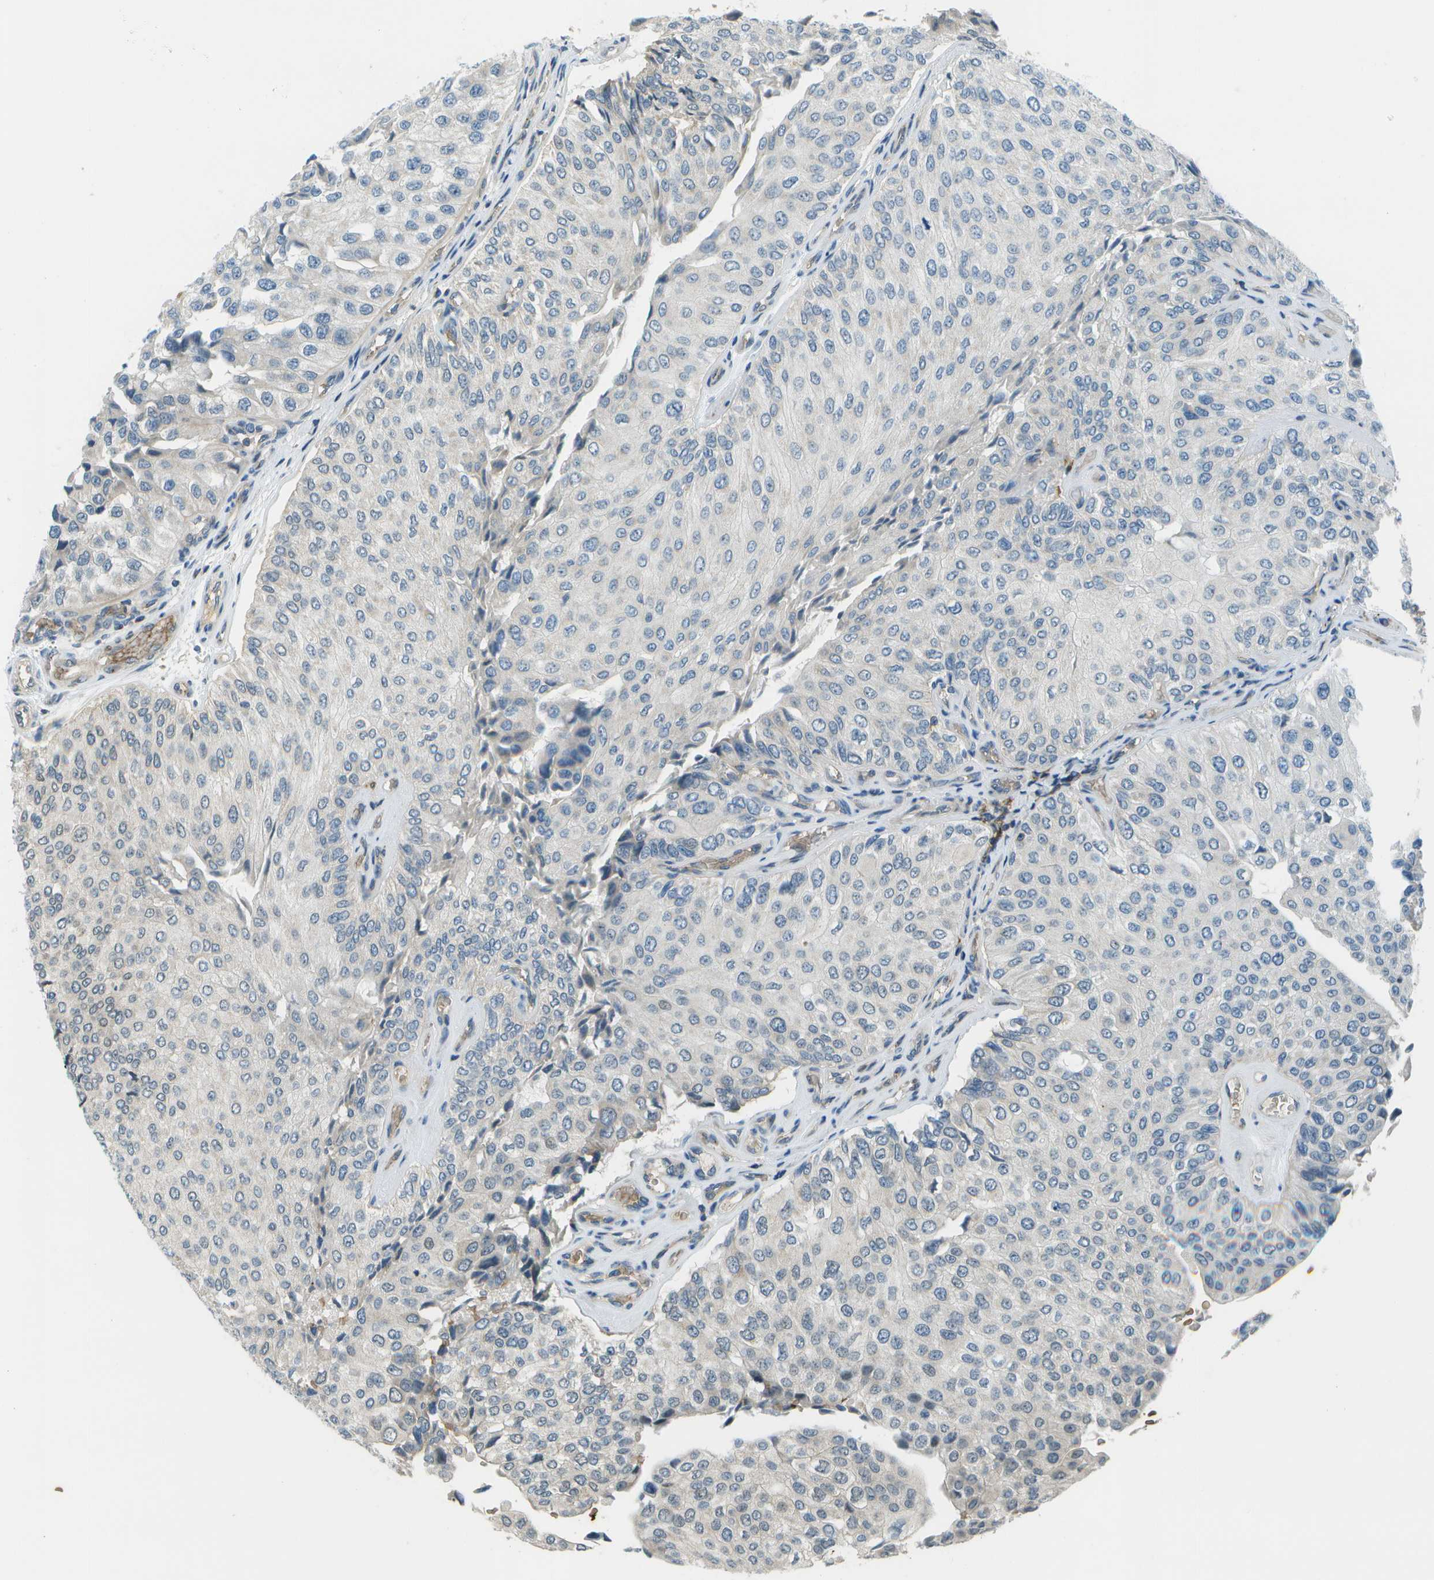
{"staining": {"intensity": "negative", "quantity": "none", "location": "none"}, "tissue": "urothelial cancer", "cell_type": "Tumor cells", "image_type": "cancer", "snomed": [{"axis": "morphology", "description": "Urothelial carcinoma, High grade"}, {"axis": "topography", "description": "Kidney"}, {"axis": "topography", "description": "Urinary bladder"}], "caption": "Tumor cells show no significant protein positivity in urothelial cancer.", "gene": "CTIF", "patient": {"sex": "male", "age": 77}}